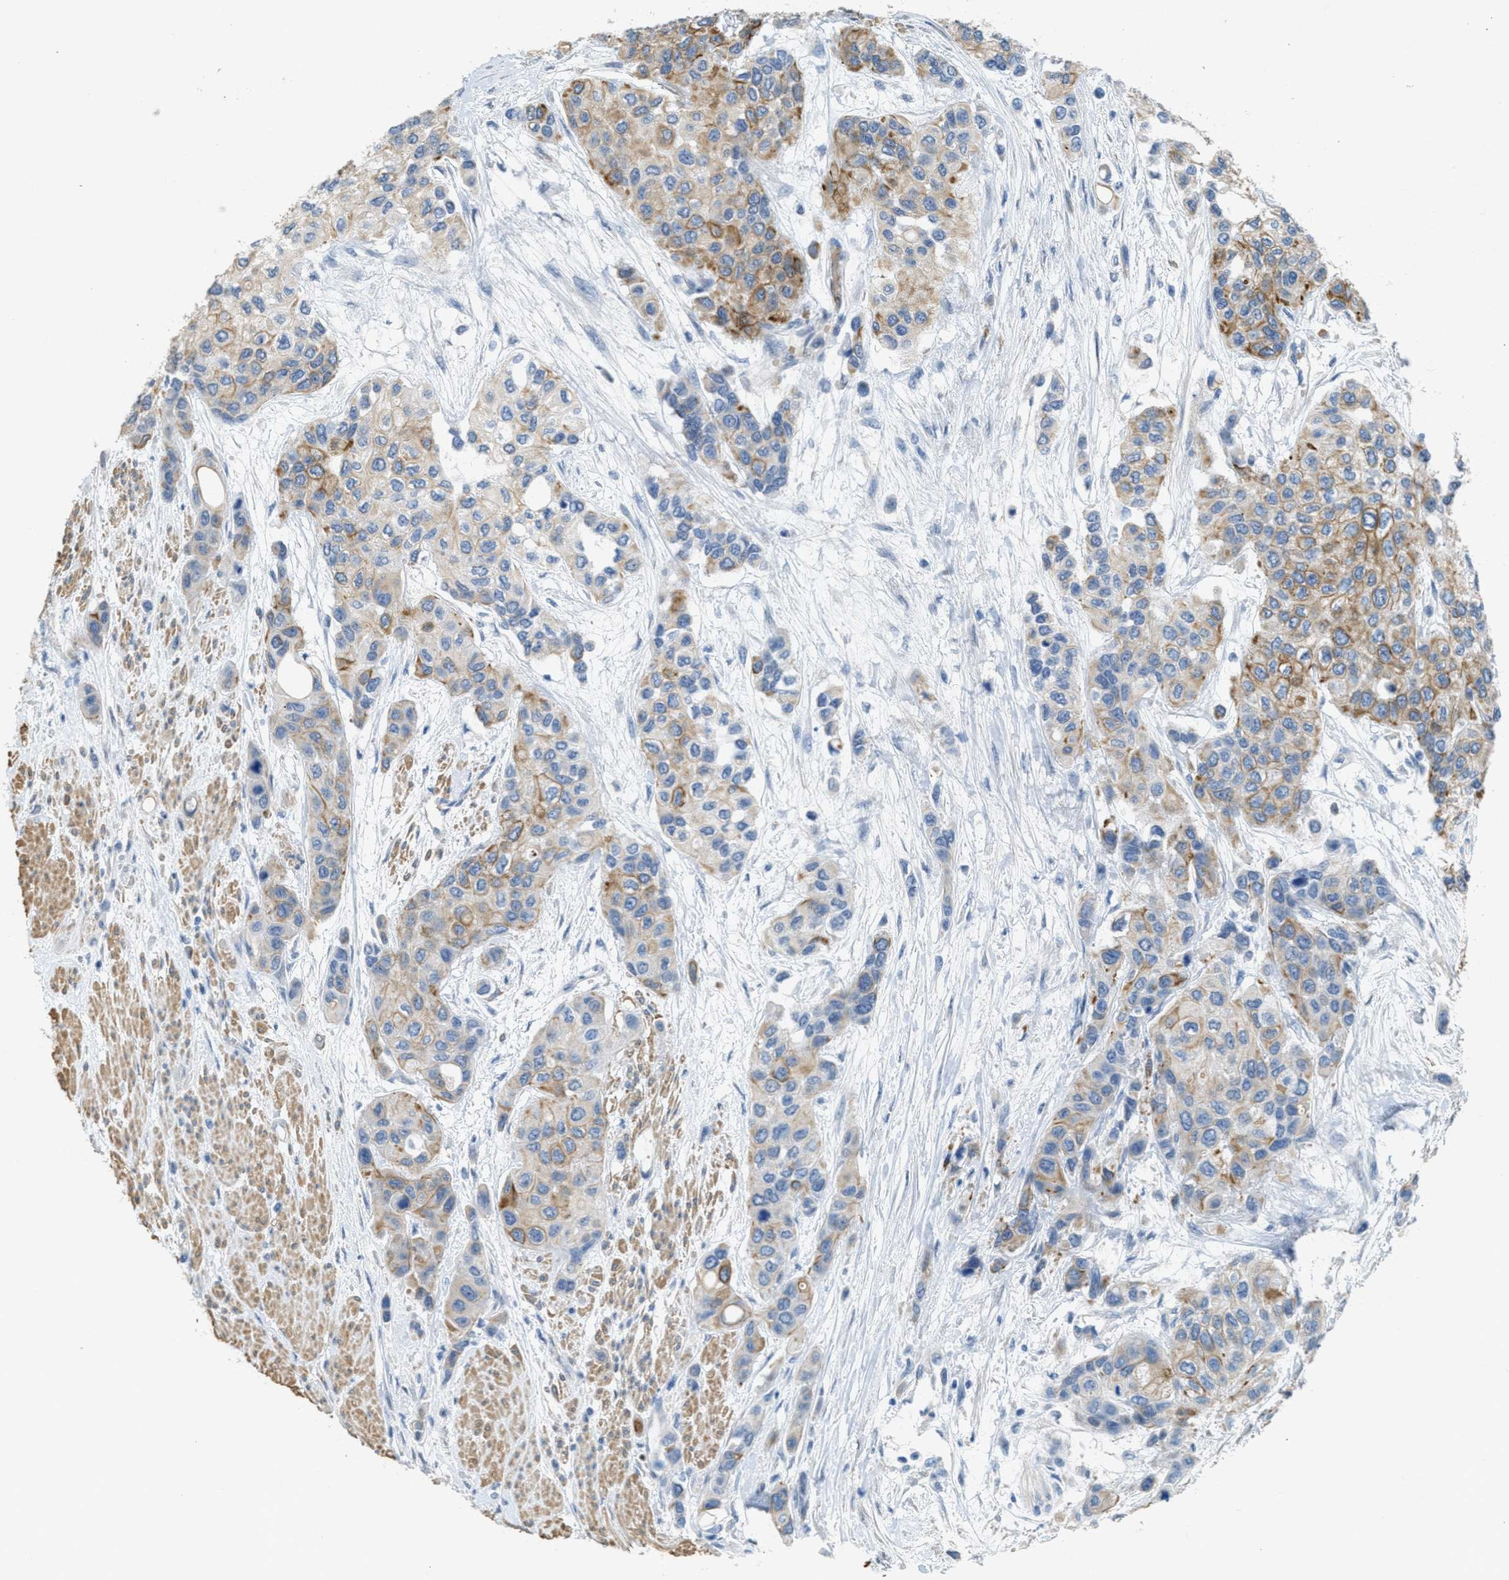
{"staining": {"intensity": "moderate", "quantity": ">75%", "location": "cytoplasmic/membranous"}, "tissue": "urothelial cancer", "cell_type": "Tumor cells", "image_type": "cancer", "snomed": [{"axis": "morphology", "description": "Urothelial carcinoma, High grade"}, {"axis": "topography", "description": "Urinary bladder"}], "caption": "Urothelial cancer stained with IHC reveals moderate cytoplasmic/membranous positivity in approximately >75% of tumor cells.", "gene": "MRS2", "patient": {"sex": "female", "age": 56}}